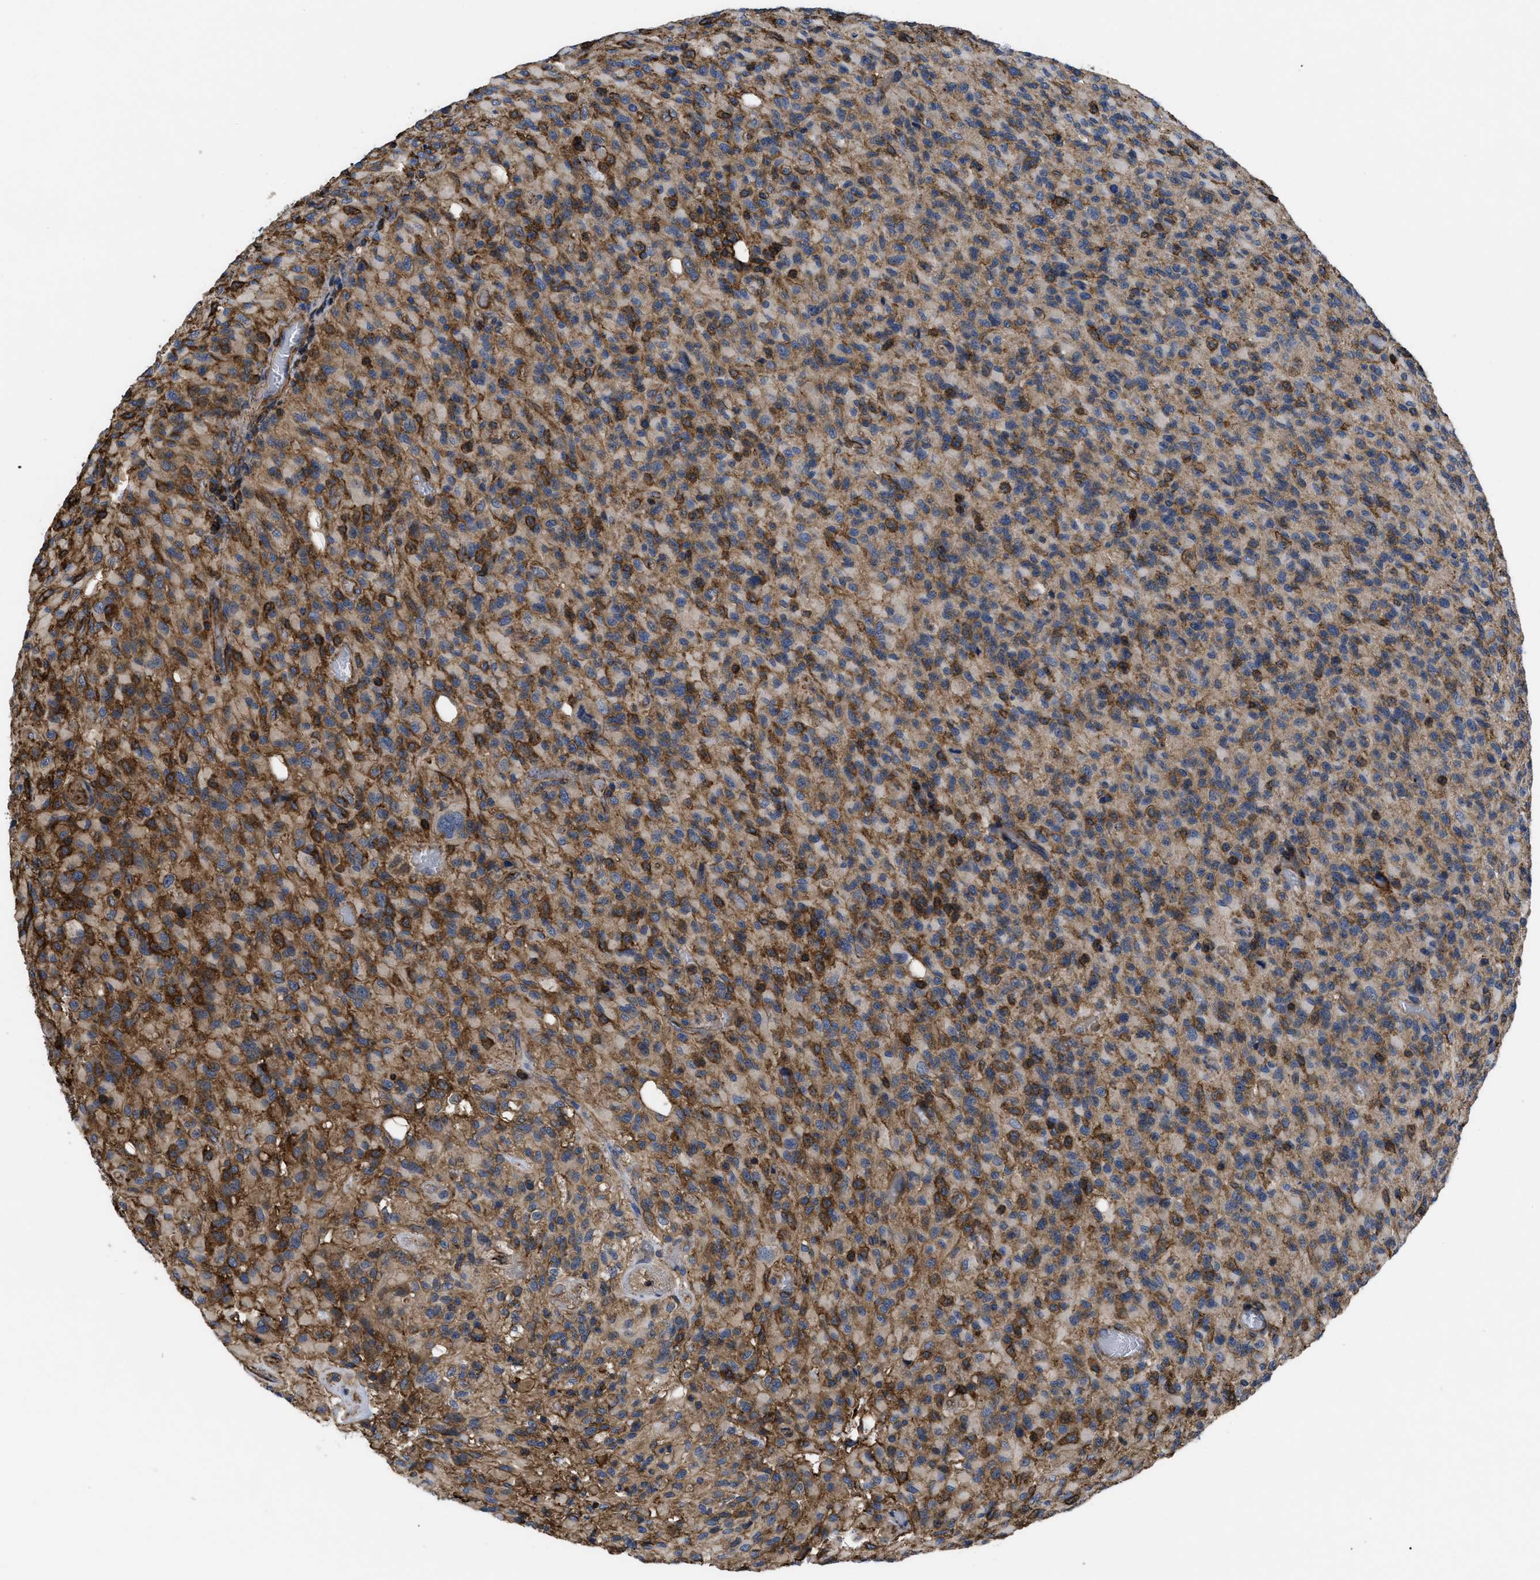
{"staining": {"intensity": "moderate", "quantity": ">75%", "location": "cytoplasmic/membranous"}, "tissue": "glioma", "cell_type": "Tumor cells", "image_type": "cancer", "snomed": [{"axis": "morphology", "description": "Glioma, malignant, High grade"}, {"axis": "topography", "description": "Brain"}], "caption": "Protein expression analysis of human glioma reveals moderate cytoplasmic/membranous staining in about >75% of tumor cells. (IHC, brightfield microscopy, high magnification).", "gene": "SCUBE2", "patient": {"sex": "male", "age": 71}}